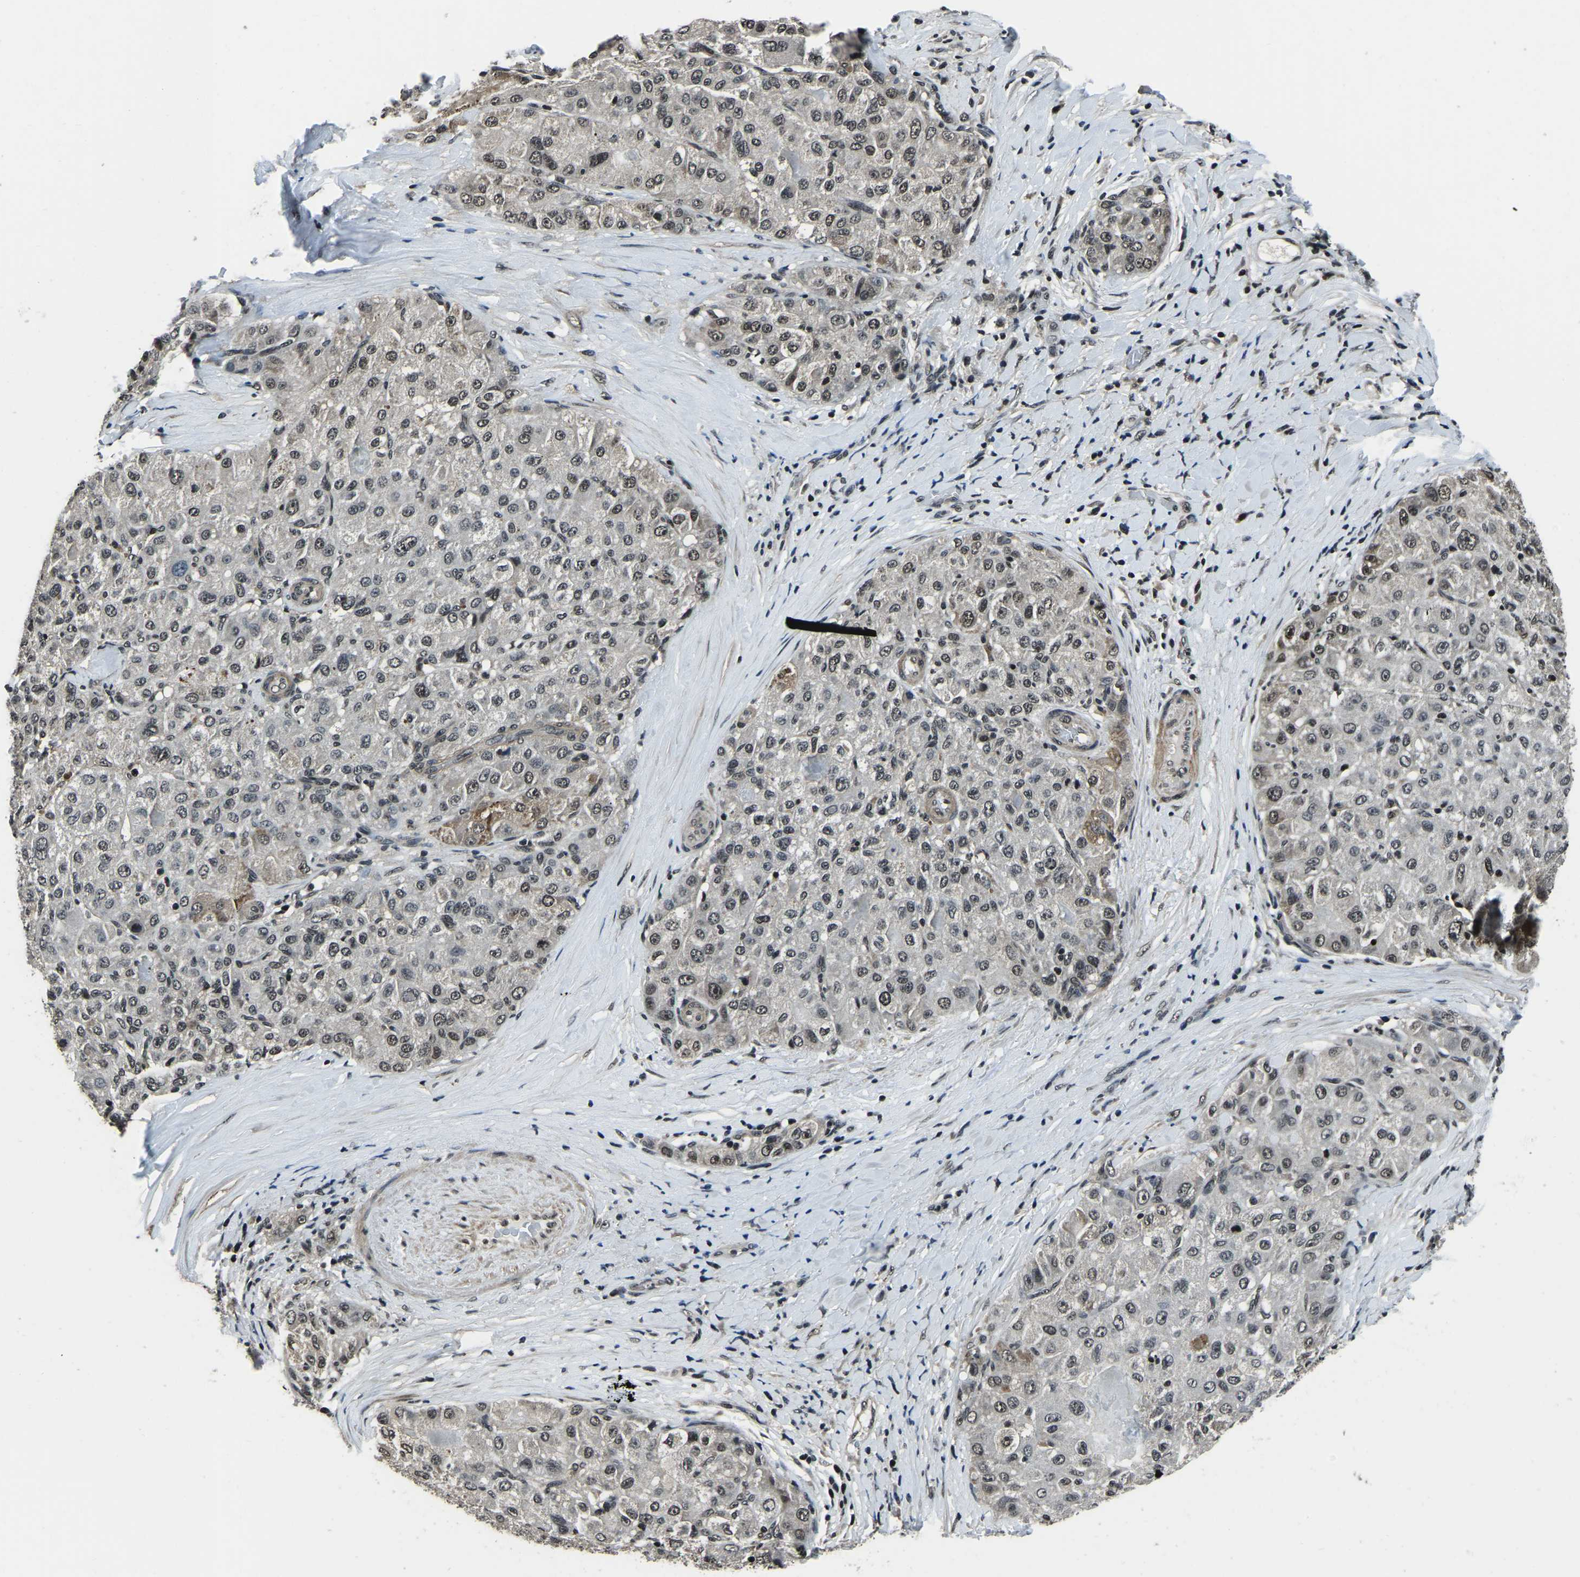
{"staining": {"intensity": "weak", "quantity": "25%-75%", "location": "nuclear"}, "tissue": "liver cancer", "cell_type": "Tumor cells", "image_type": "cancer", "snomed": [{"axis": "morphology", "description": "Cholangiocarcinoma"}, {"axis": "topography", "description": "Liver"}], "caption": "IHC staining of liver cancer (cholangiocarcinoma), which reveals low levels of weak nuclear staining in approximately 25%-75% of tumor cells indicating weak nuclear protein staining. The staining was performed using DAB (brown) for protein detection and nuclei were counterstained in hematoxylin (blue).", "gene": "ANKIB1", "patient": {"sex": "male", "age": 50}}